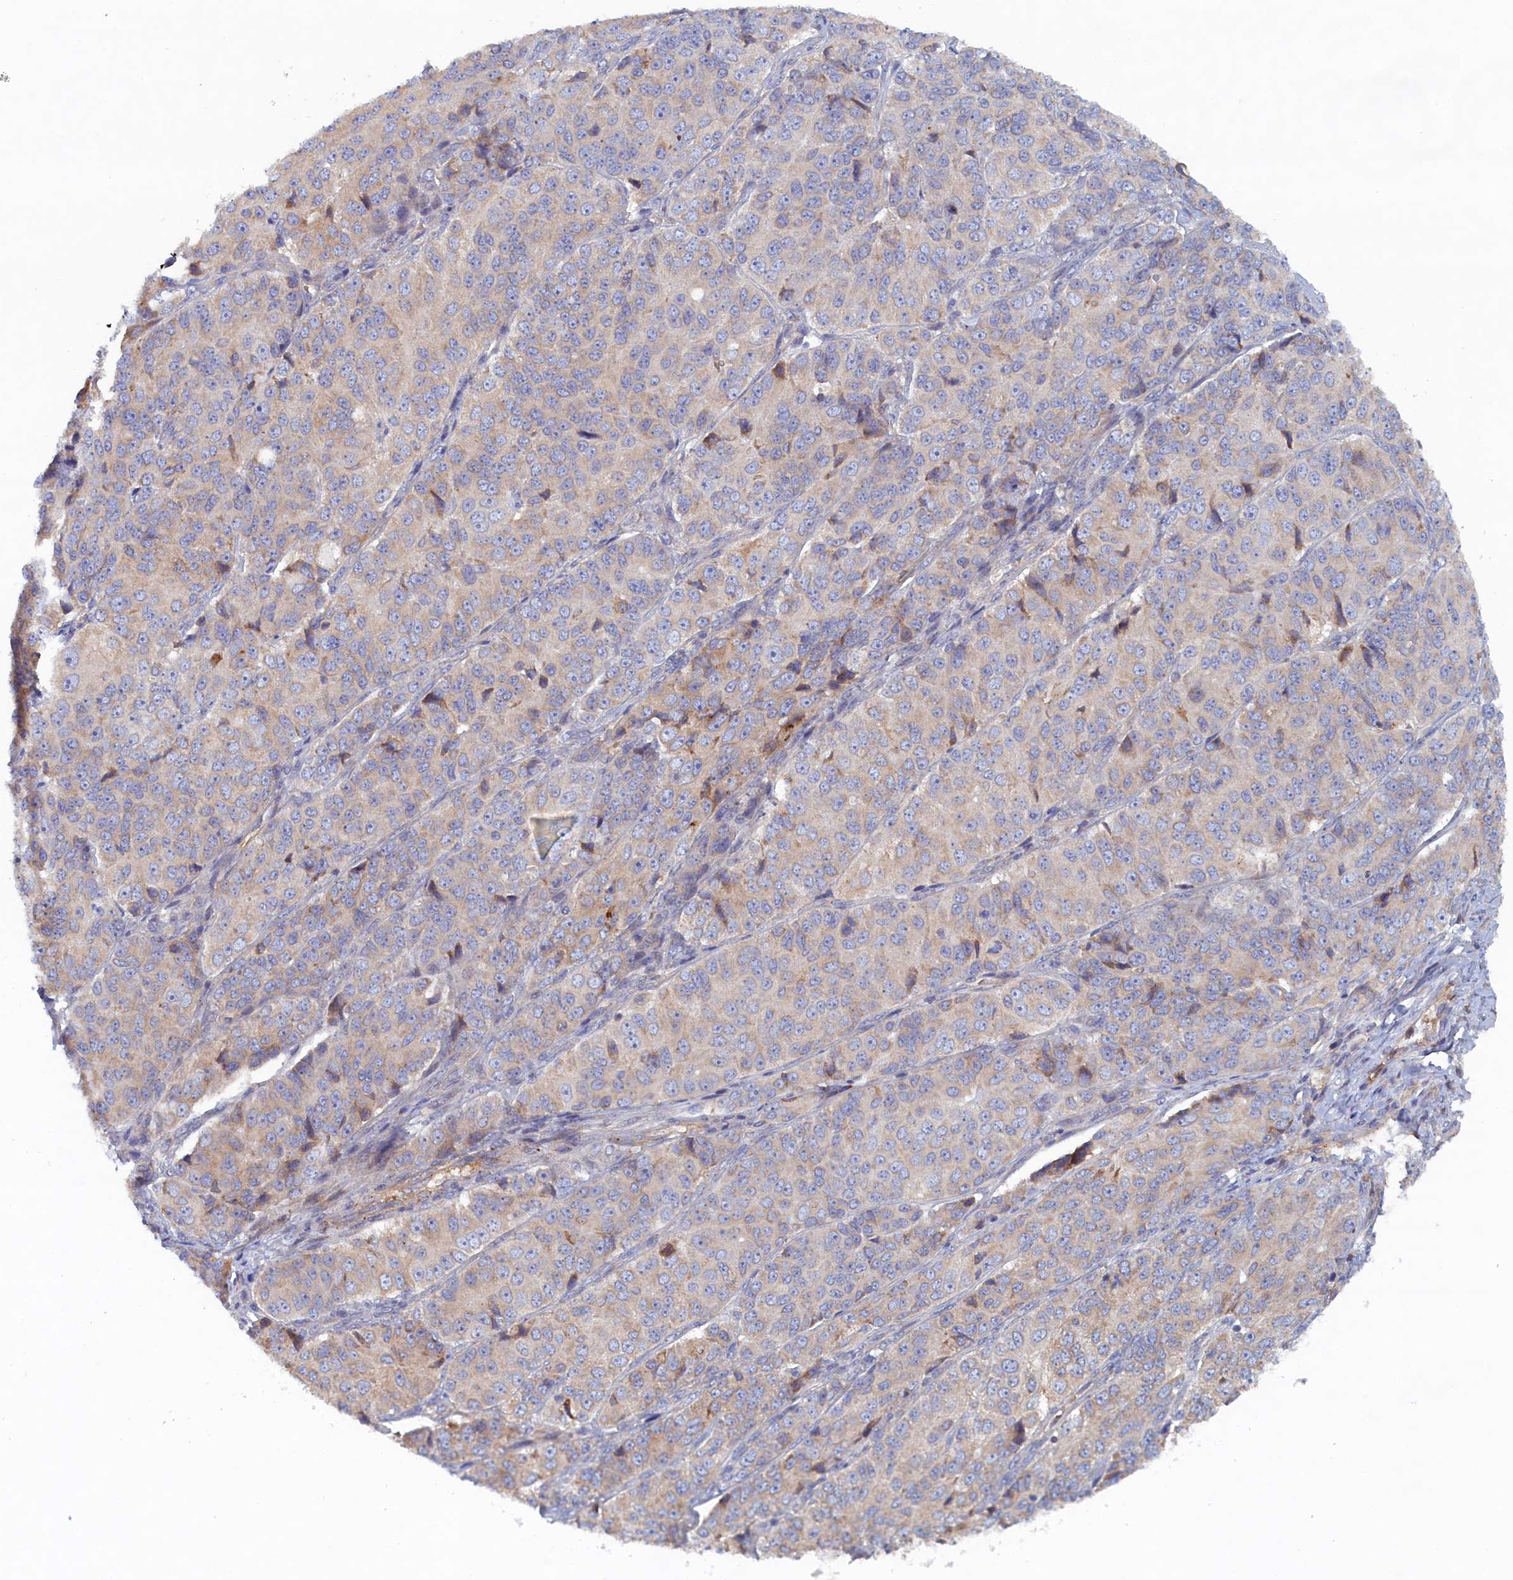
{"staining": {"intensity": "weak", "quantity": "<25%", "location": "cytoplasmic/membranous"}, "tissue": "ovarian cancer", "cell_type": "Tumor cells", "image_type": "cancer", "snomed": [{"axis": "morphology", "description": "Carcinoma, endometroid"}, {"axis": "topography", "description": "Ovary"}], "caption": "DAB immunohistochemical staining of human ovarian cancer (endometroid carcinoma) reveals no significant staining in tumor cells.", "gene": "TMEM196", "patient": {"sex": "female", "age": 51}}